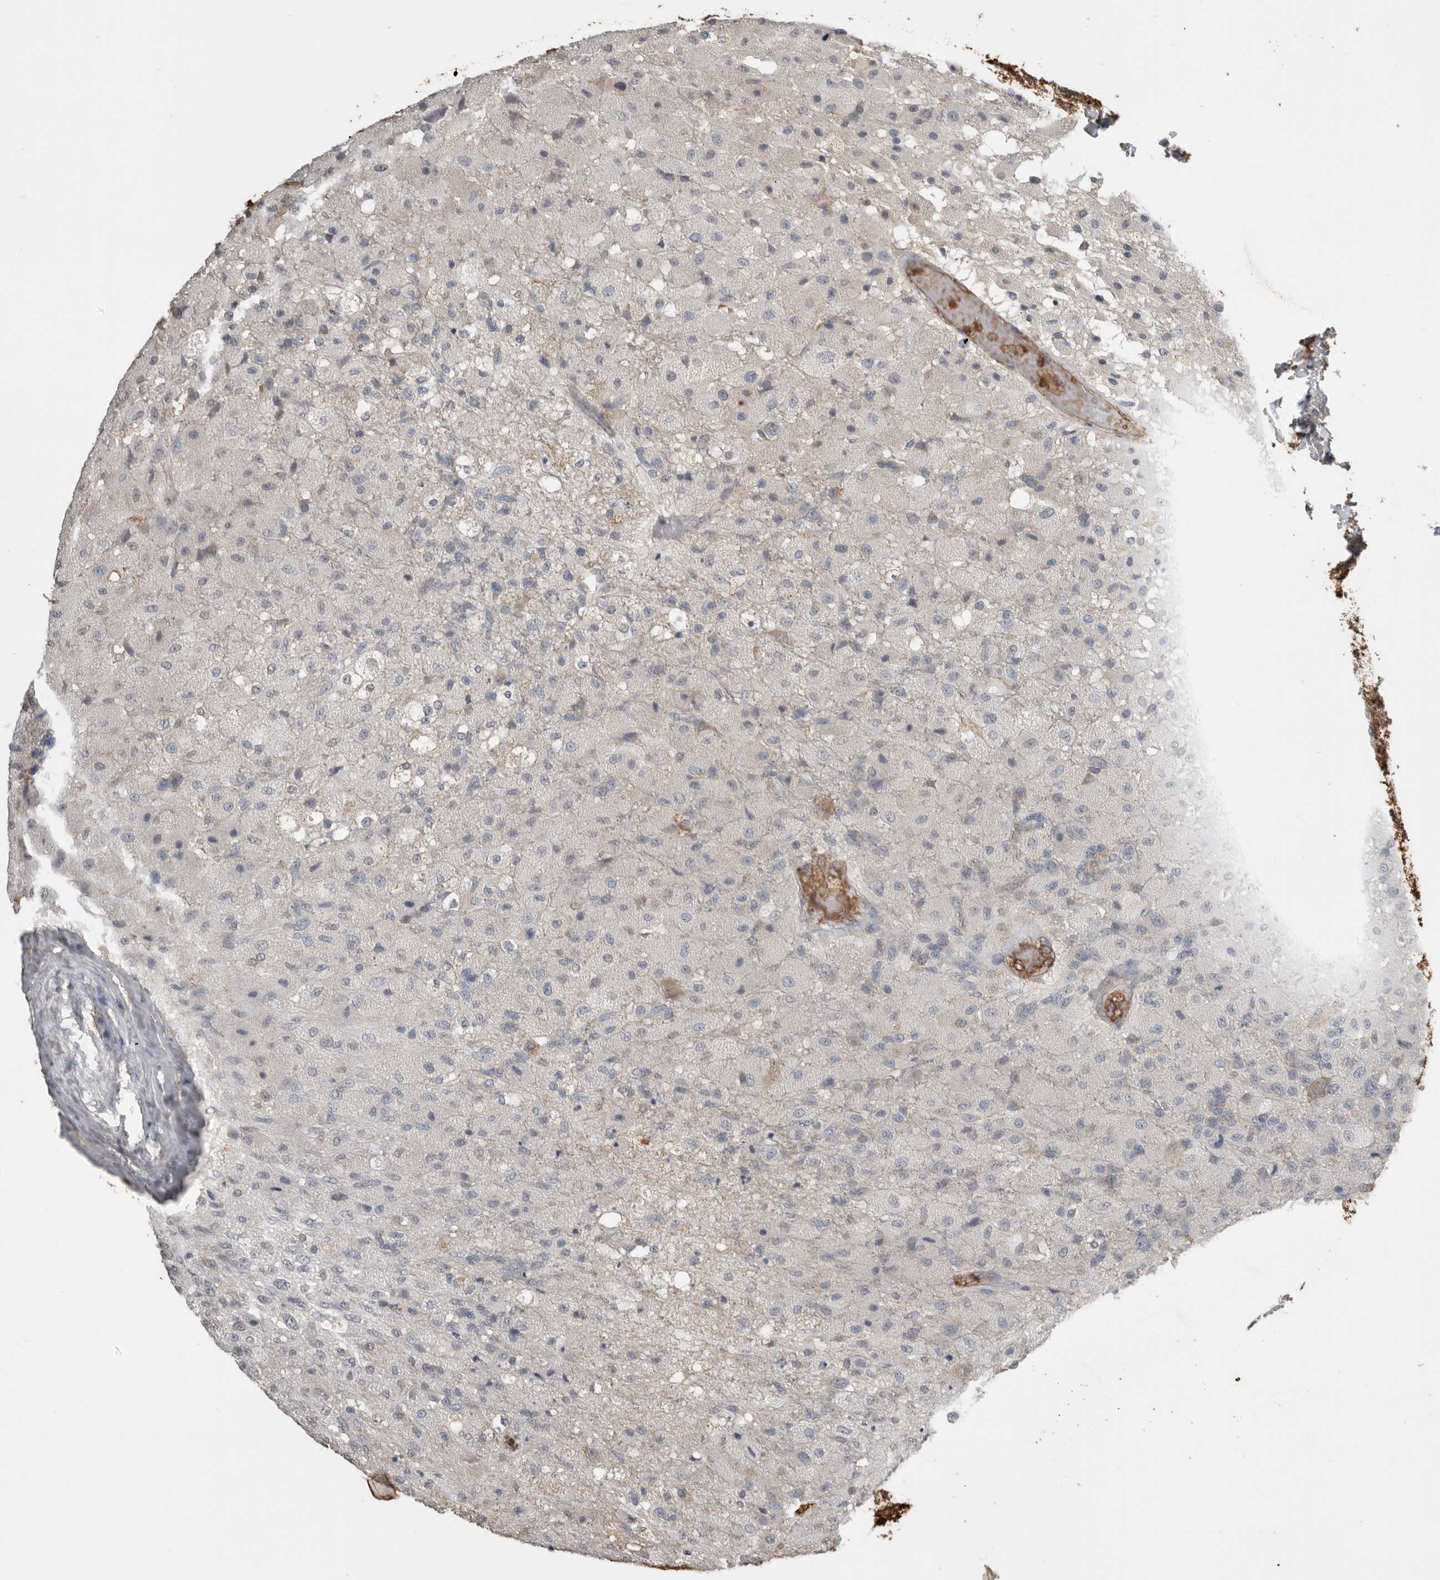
{"staining": {"intensity": "negative", "quantity": "none", "location": "none"}, "tissue": "glioma", "cell_type": "Tumor cells", "image_type": "cancer", "snomed": [{"axis": "morphology", "description": "Normal tissue, NOS"}, {"axis": "morphology", "description": "Glioma, malignant, High grade"}, {"axis": "topography", "description": "Cerebral cortex"}], "caption": "Glioma was stained to show a protein in brown. There is no significant positivity in tumor cells. (IHC, brightfield microscopy, high magnification).", "gene": "IL27", "patient": {"sex": "male", "age": 77}}